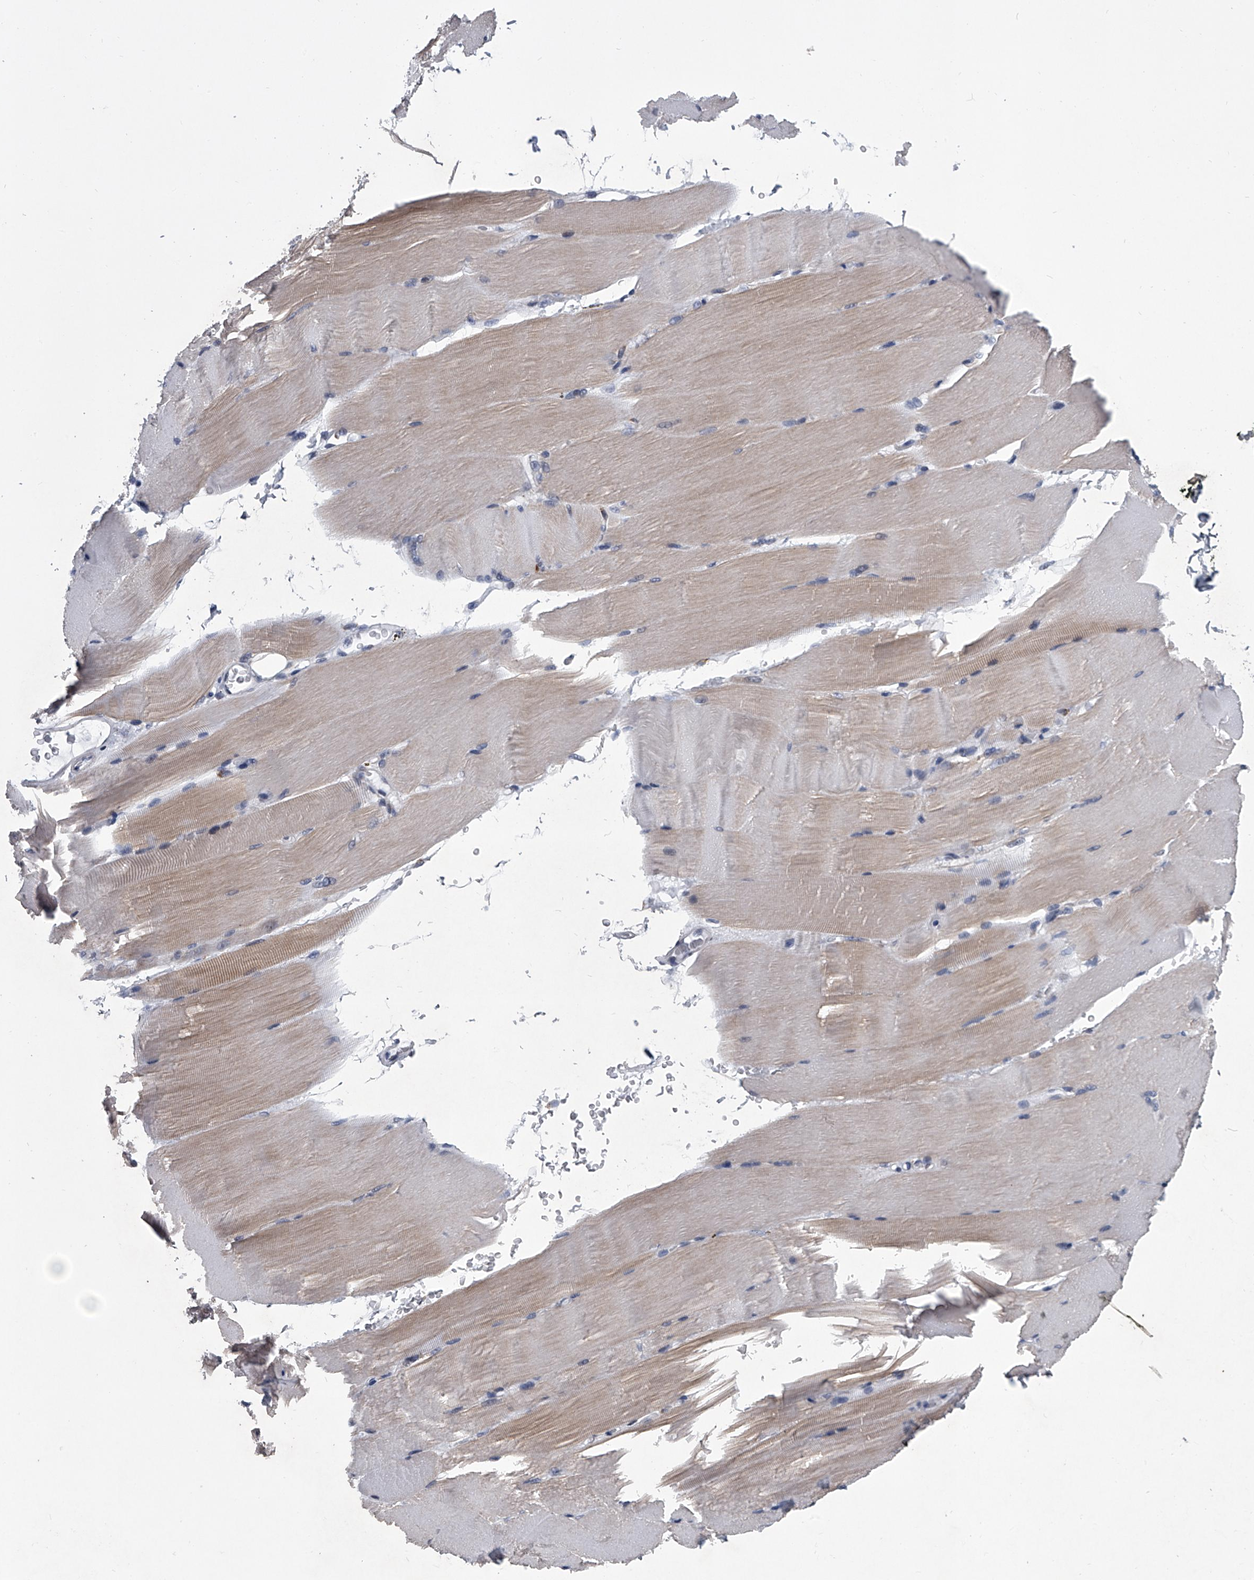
{"staining": {"intensity": "weak", "quantity": "<25%", "location": "cytoplasmic/membranous"}, "tissue": "skeletal muscle", "cell_type": "Myocytes", "image_type": "normal", "snomed": [{"axis": "morphology", "description": "Normal tissue, NOS"}, {"axis": "topography", "description": "Skeletal muscle"}, {"axis": "topography", "description": "Parathyroid gland"}], "caption": "A high-resolution photomicrograph shows immunohistochemistry (IHC) staining of unremarkable skeletal muscle, which demonstrates no significant expression in myocytes.", "gene": "PPP2R5D", "patient": {"sex": "female", "age": 37}}